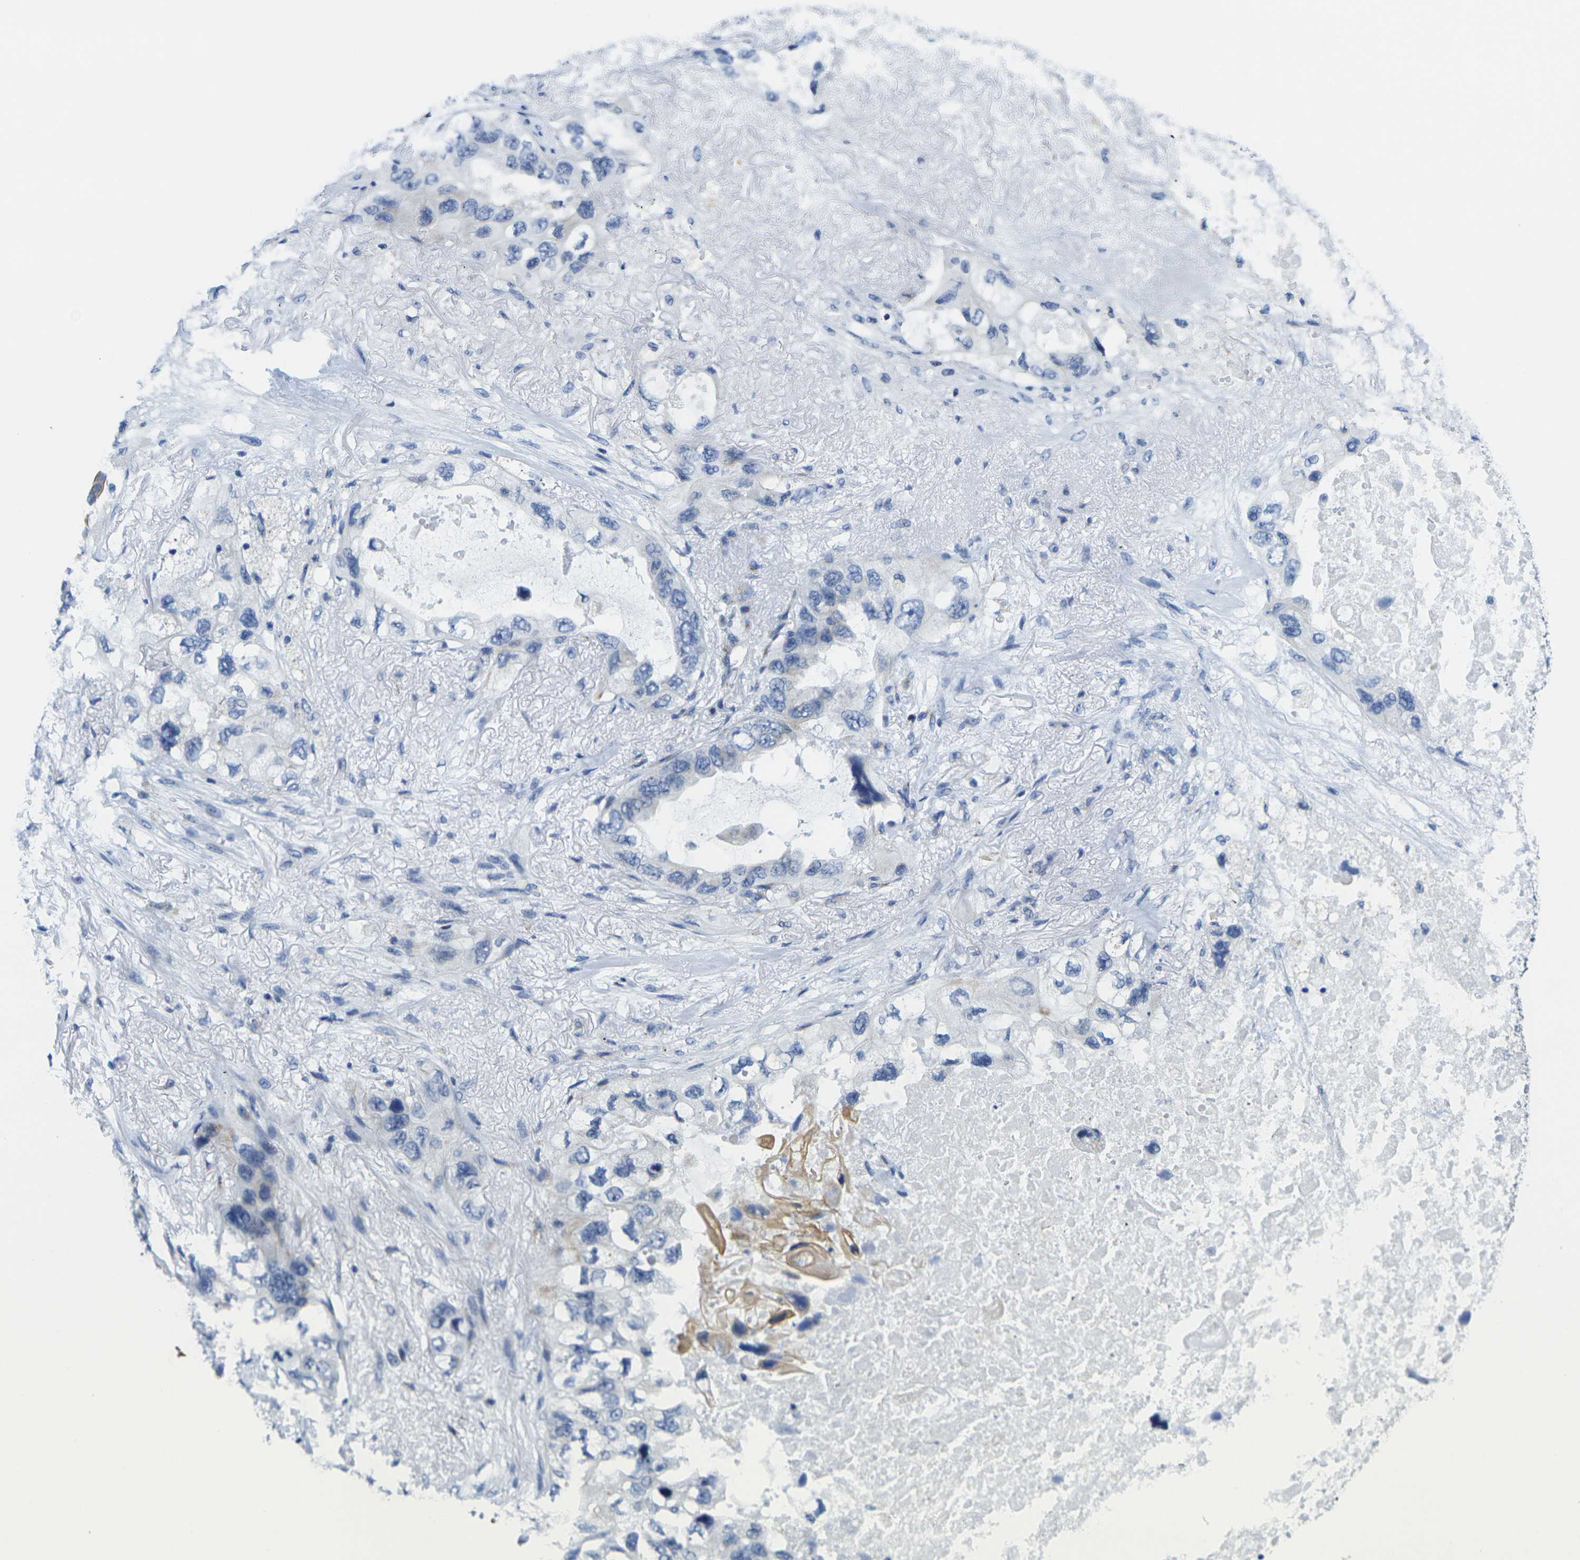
{"staining": {"intensity": "moderate", "quantity": "25%-75%", "location": "cytoplasmic/membranous"}, "tissue": "lung cancer", "cell_type": "Tumor cells", "image_type": "cancer", "snomed": [{"axis": "morphology", "description": "Squamous cell carcinoma, NOS"}, {"axis": "topography", "description": "Lung"}], "caption": "Approximately 25%-75% of tumor cells in lung cancer display moderate cytoplasmic/membranous protein positivity as visualized by brown immunohistochemical staining.", "gene": "CRK", "patient": {"sex": "female", "age": 73}}